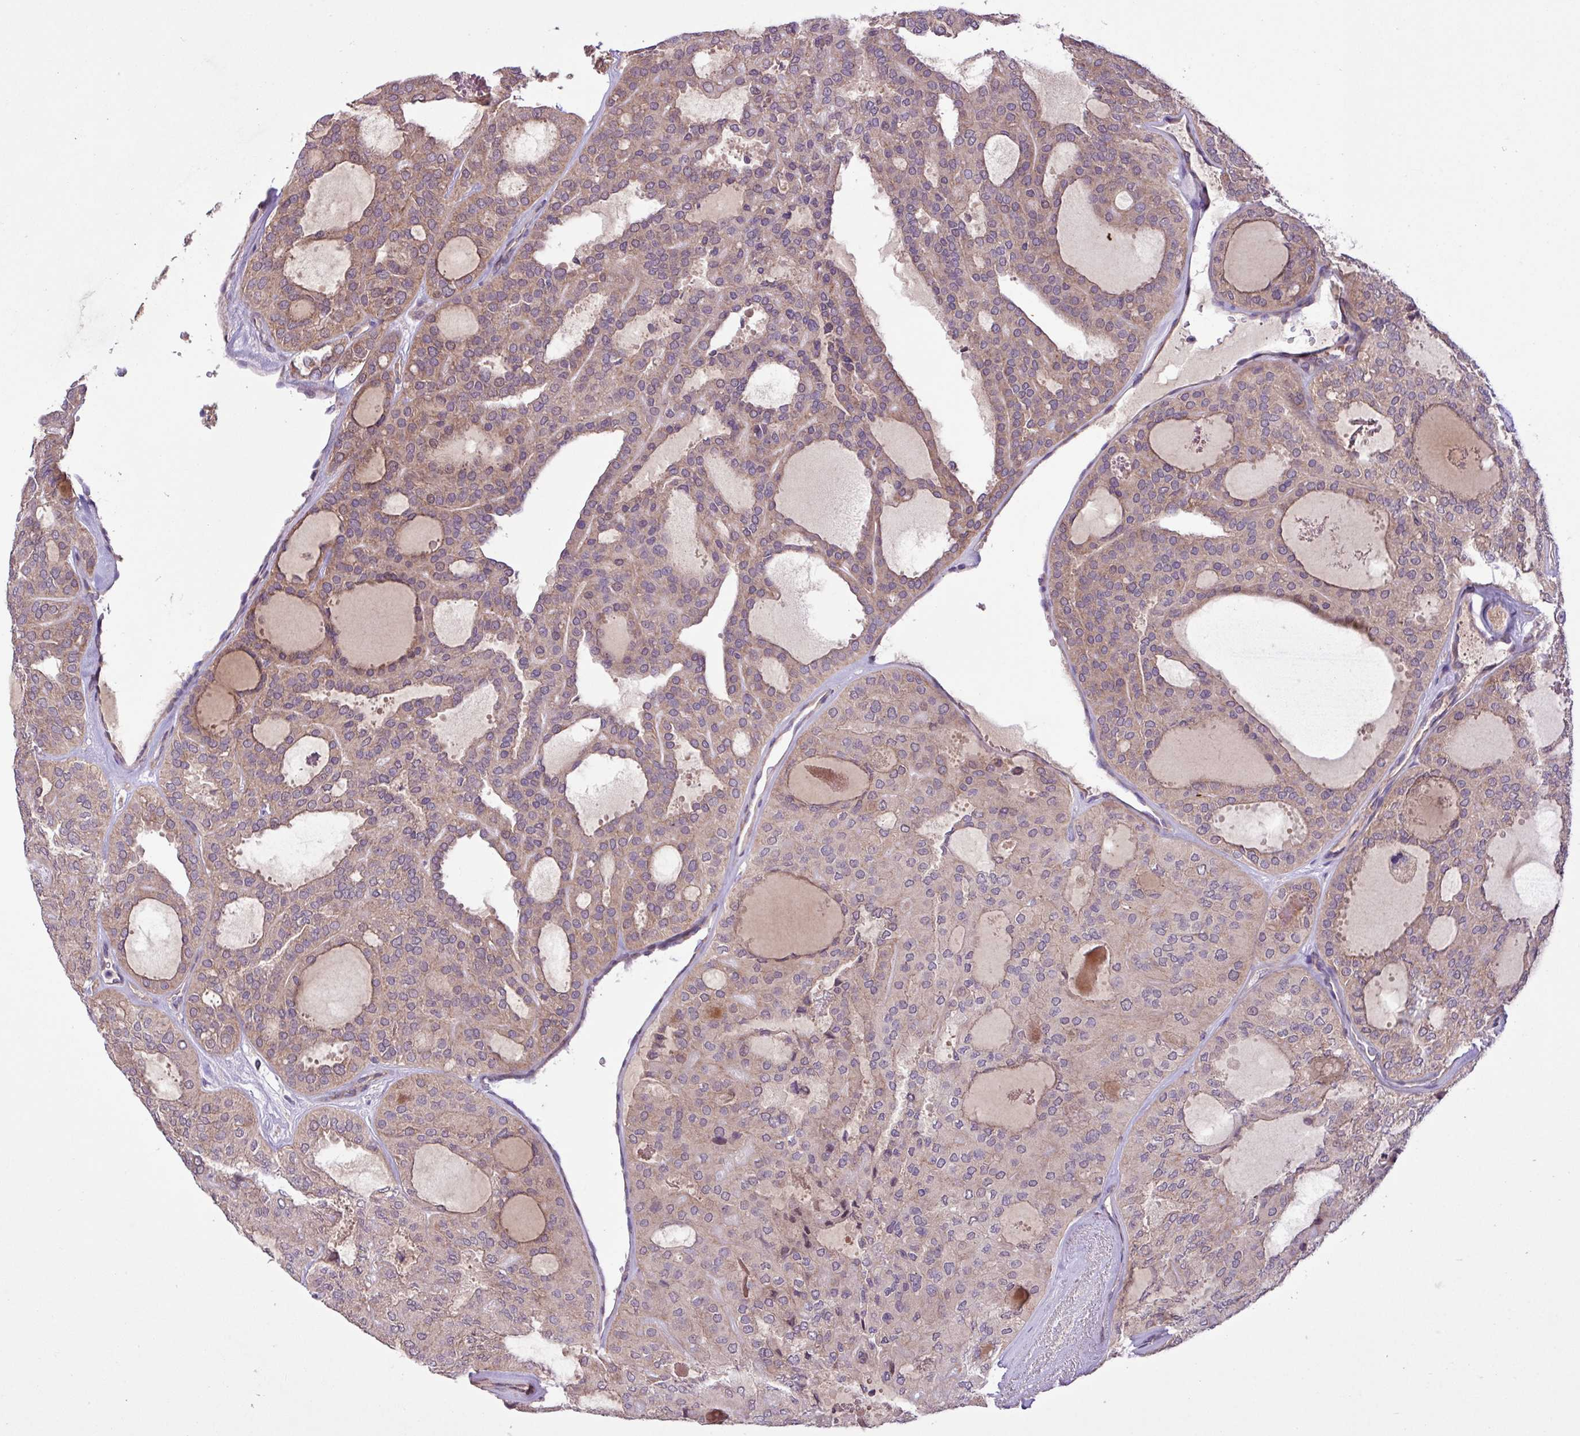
{"staining": {"intensity": "weak", "quantity": ">75%", "location": "cytoplasmic/membranous"}, "tissue": "thyroid cancer", "cell_type": "Tumor cells", "image_type": "cancer", "snomed": [{"axis": "morphology", "description": "Follicular adenoma carcinoma, NOS"}, {"axis": "topography", "description": "Thyroid gland"}], "caption": "Human thyroid cancer stained with a protein marker displays weak staining in tumor cells.", "gene": "TIMM10B", "patient": {"sex": "male", "age": 75}}